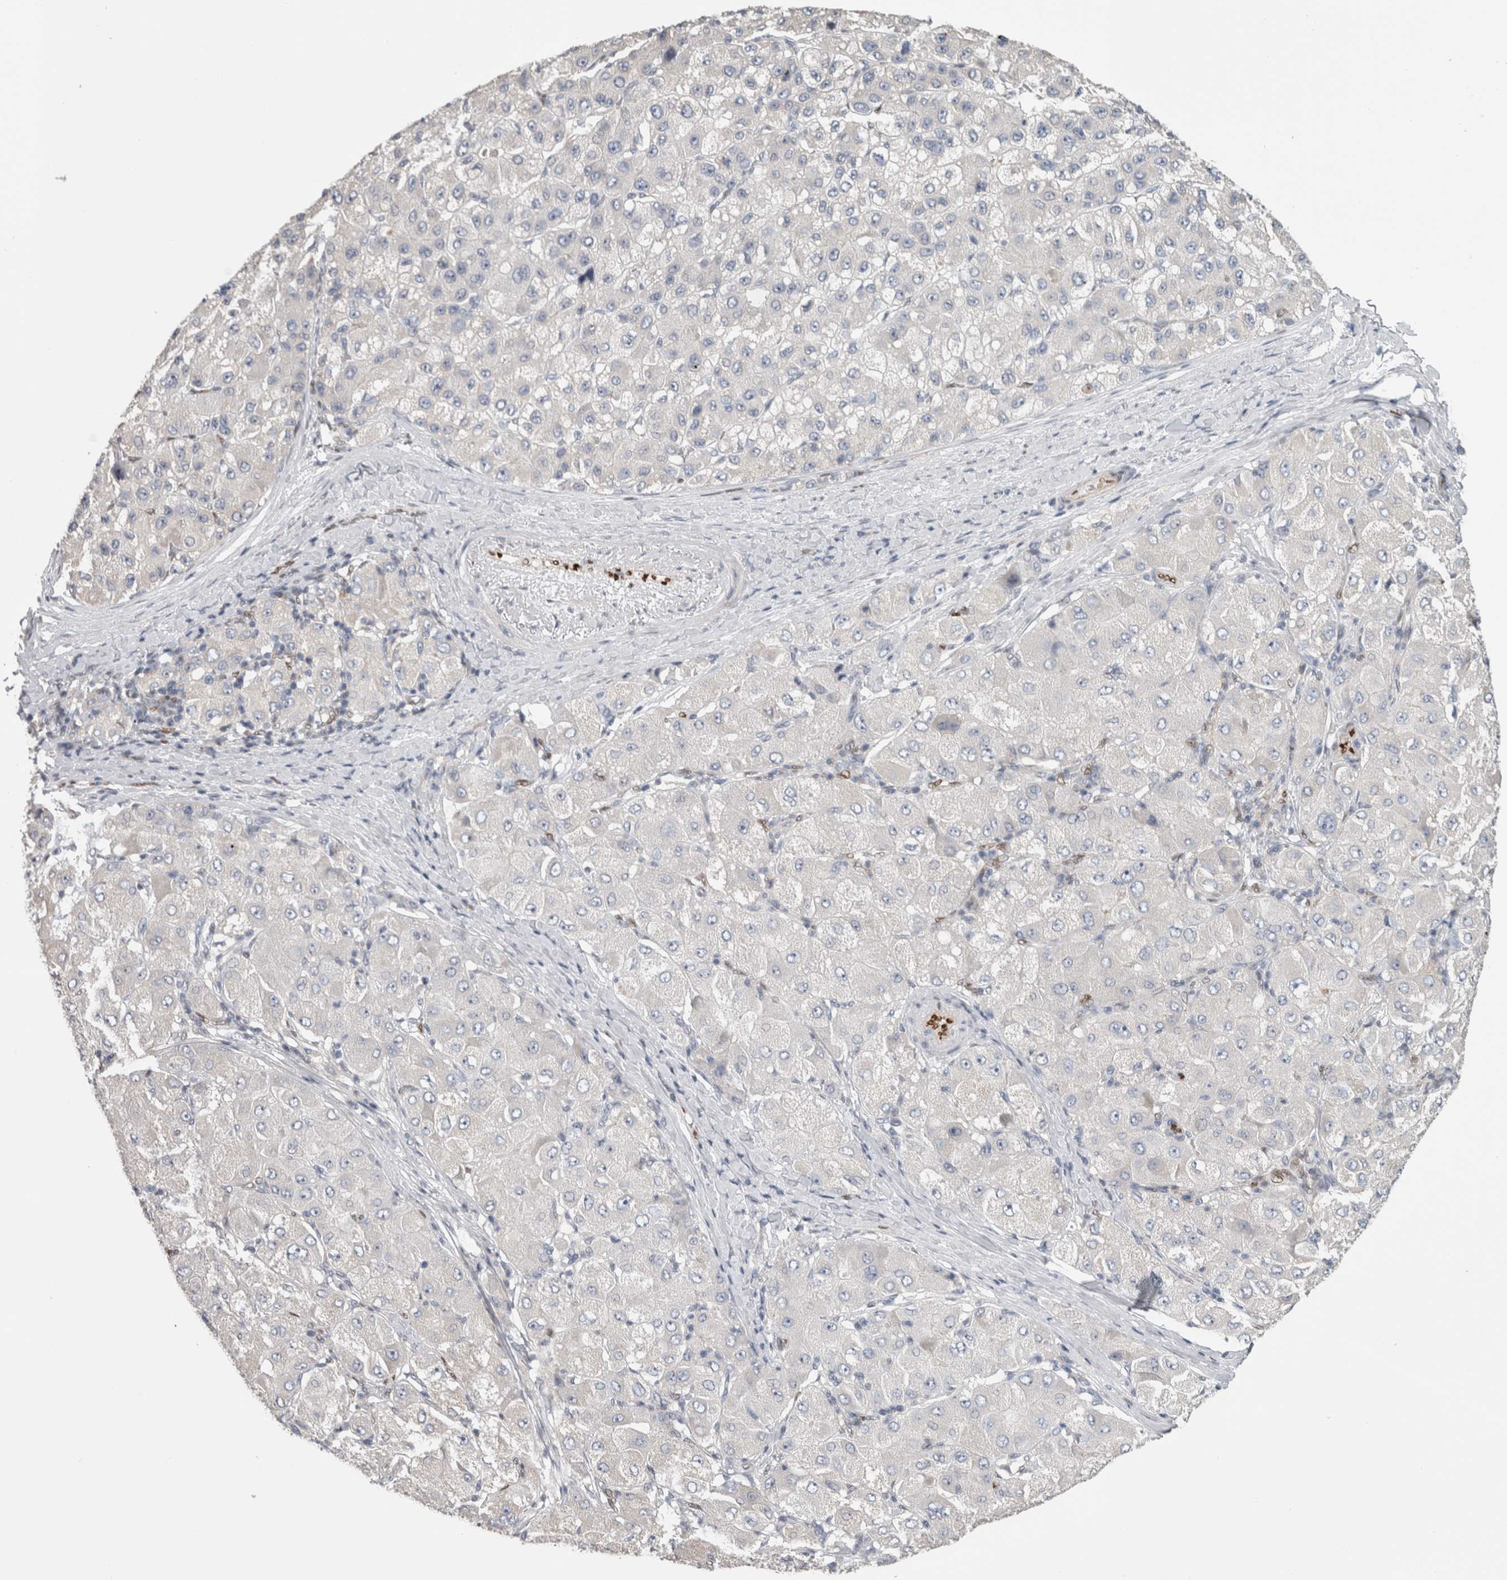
{"staining": {"intensity": "negative", "quantity": "none", "location": "none"}, "tissue": "liver cancer", "cell_type": "Tumor cells", "image_type": "cancer", "snomed": [{"axis": "morphology", "description": "Carcinoma, Hepatocellular, NOS"}, {"axis": "topography", "description": "Liver"}], "caption": "An image of human hepatocellular carcinoma (liver) is negative for staining in tumor cells. Brightfield microscopy of immunohistochemistry (IHC) stained with DAB (brown) and hematoxylin (blue), captured at high magnification.", "gene": "IL33", "patient": {"sex": "male", "age": 80}}